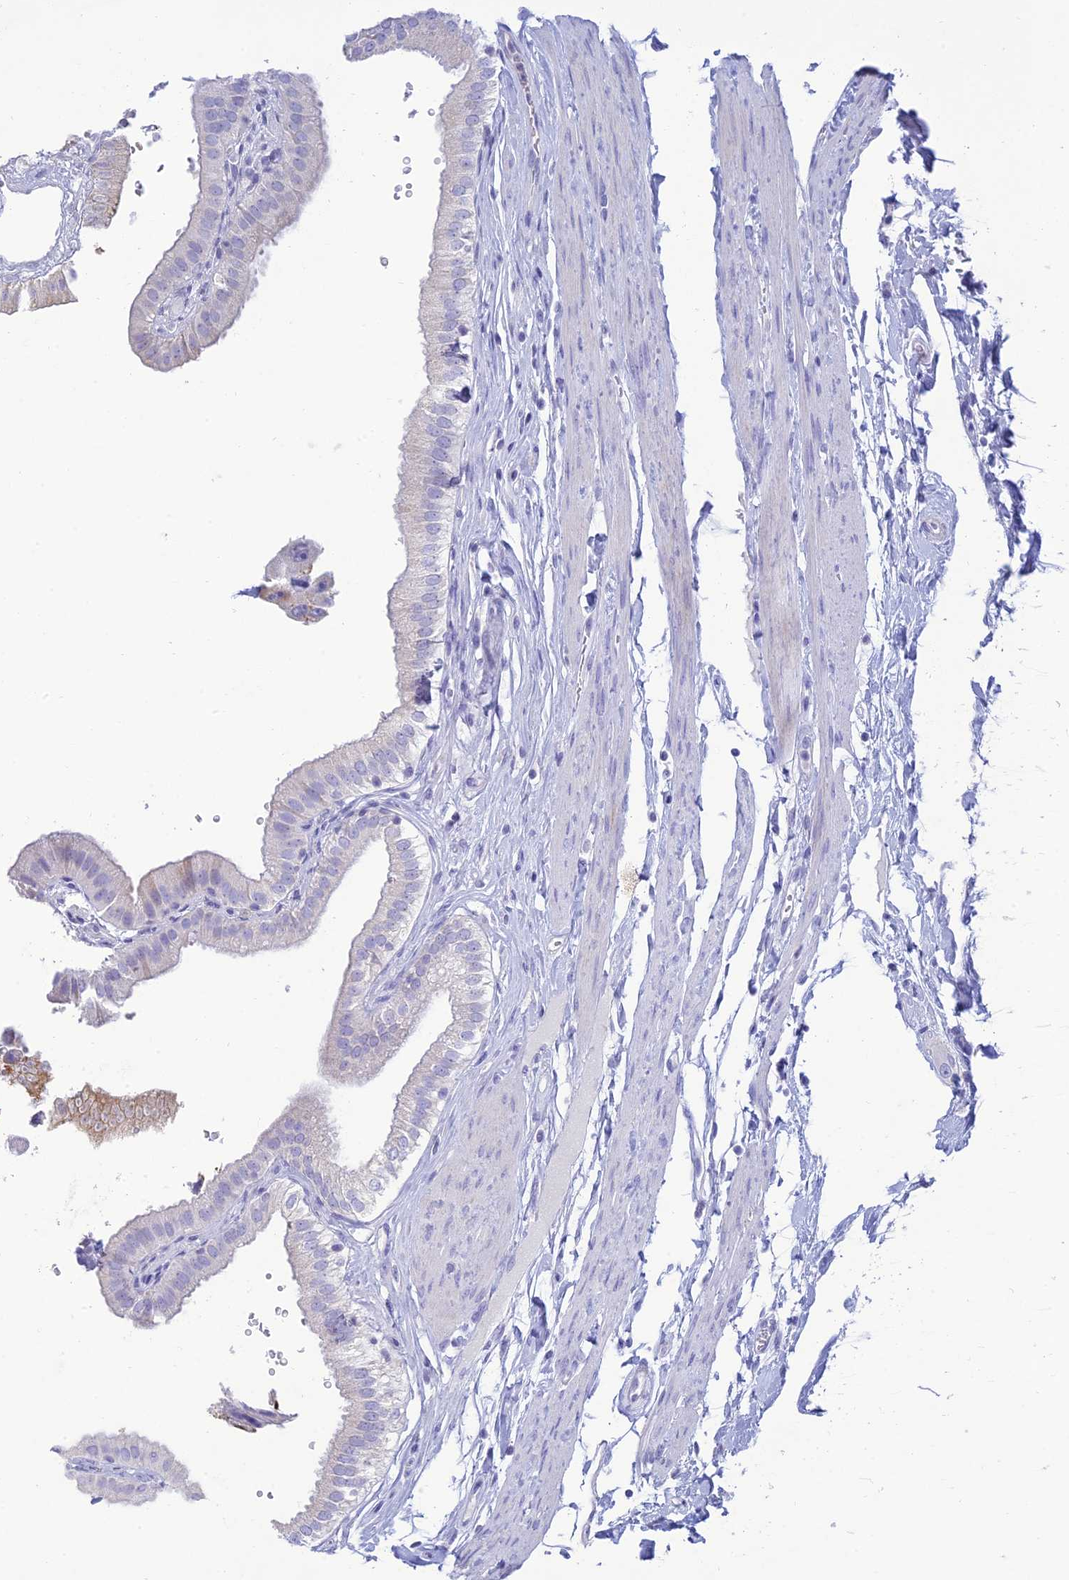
{"staining": {"intensity": "moderate", "quantity": "<25%", "location": "cytoplasmic/membranous"}, "tissue": "gallbladder", "cell_type": "Glandular cells", "image_type": "normal", "snomed": [{"axis": "morphology", "description": "Normal tissue, NOS"}, {"axis": "topography", "description": "Gallbladder"}], "caption": "Protein staining by IHC displays moderate cytoplasmic/membranous positivity in about <25% of glandular cells in benign gallbladder.", "gene": "MAL2", "patient": {"sex": "female", "age": 61}}